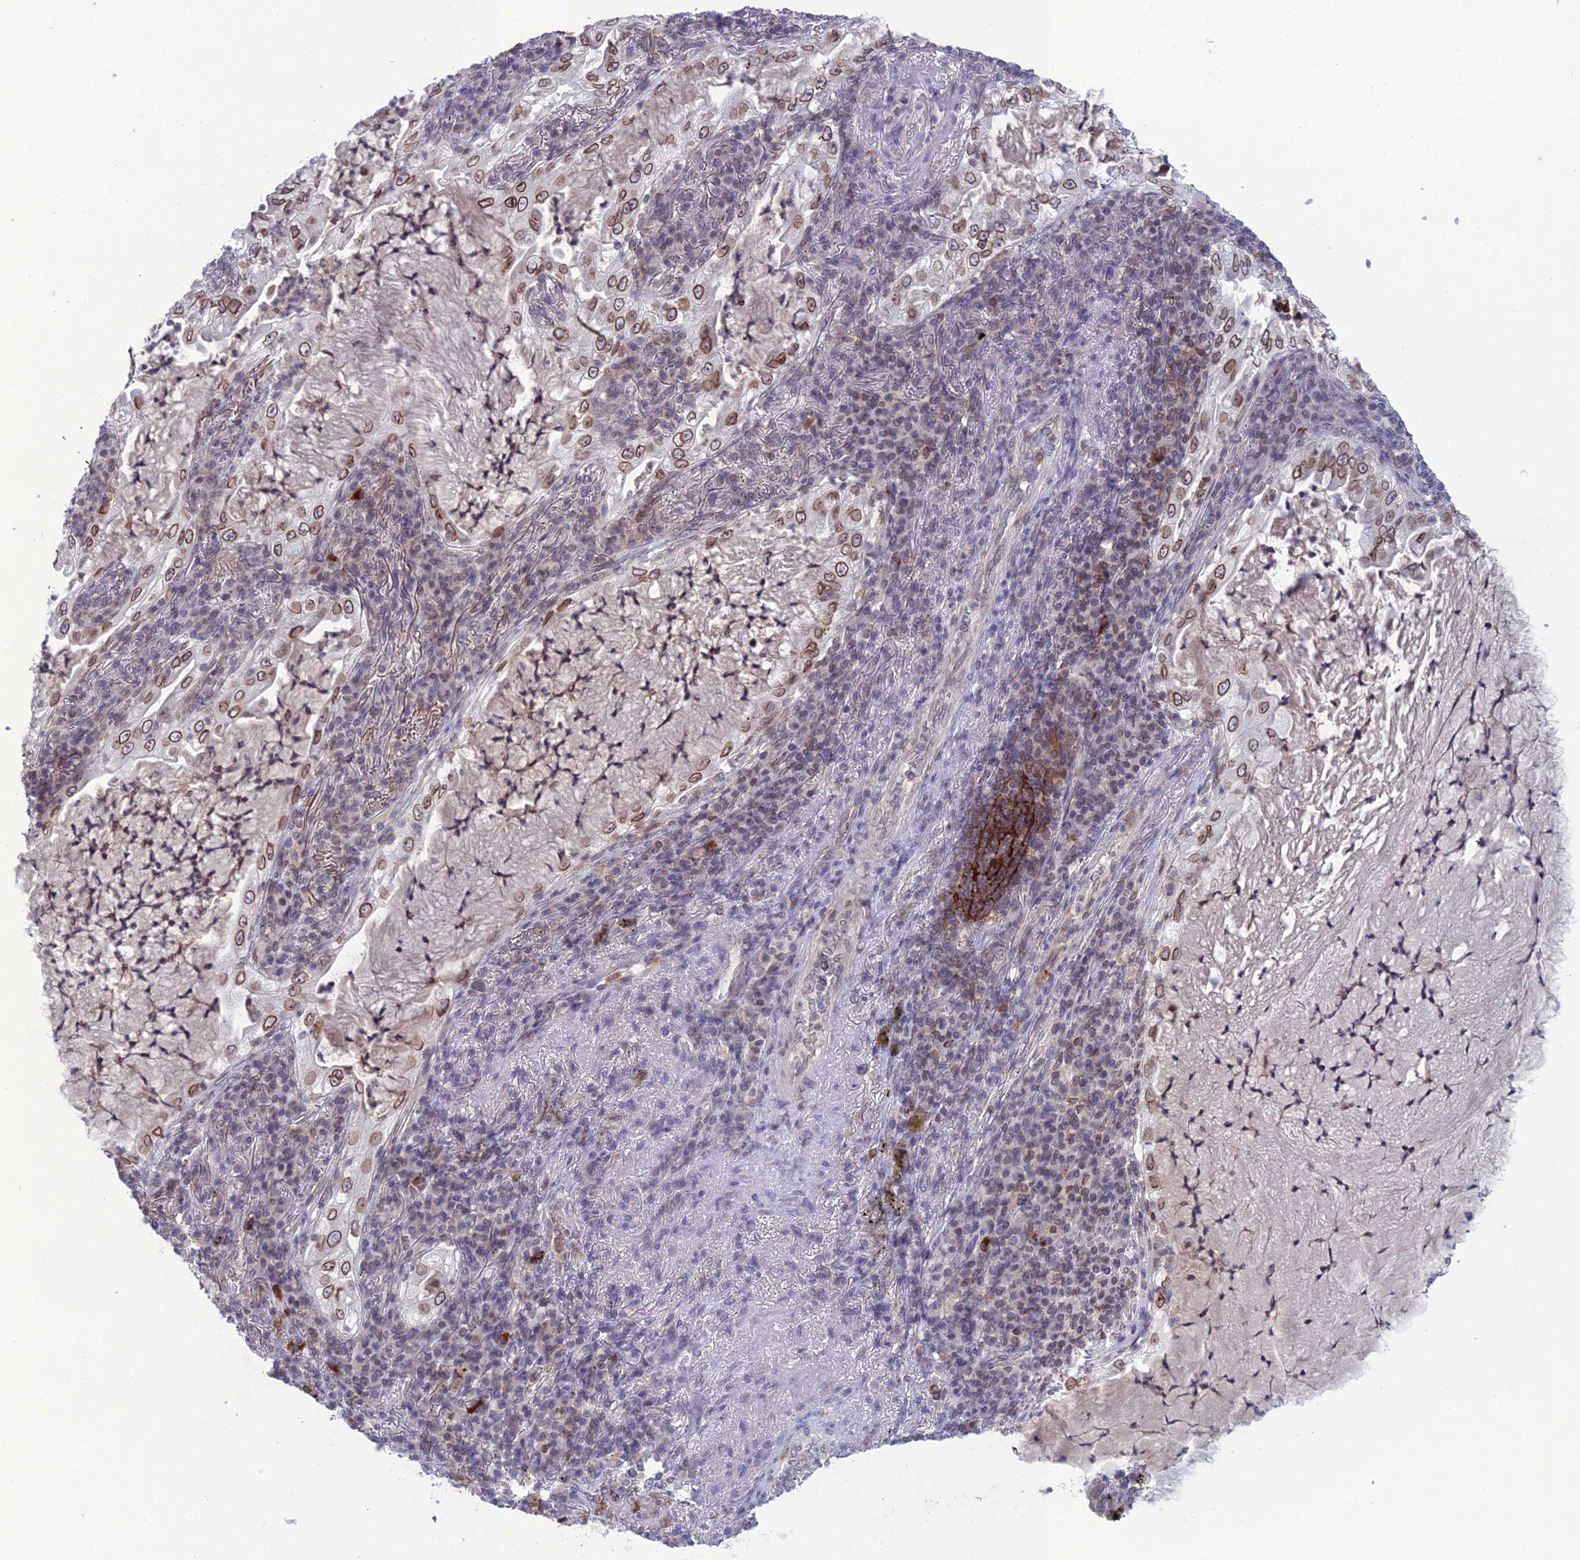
{"staining": {"intensity": "moderate", "quantity": ">75%", "location": "cytoplasmic/membranous,nuclear"}, "tissue": "lung cancer", "cell_type": "Tumor cells", "image_type": "cancer", "snomed": [{"axis": "morphology", "description": "Adenocarcinoma, NOS"}, {"axis": "topography", "description": "Lung"}], "caption": "Protein expression analysis of human lung adenocarcinoma reveals moderate cytoplasmic/membranous and nuclear staining in about >75% of tumor cells. Using DAB (3,3'-diaminobenzidine) (brown) and hematoxylin (blue) stains, captured at high magnification using brightfield microscopy.", "gene": "WDR46", "patient": {"sex": "female", "age": 73}}